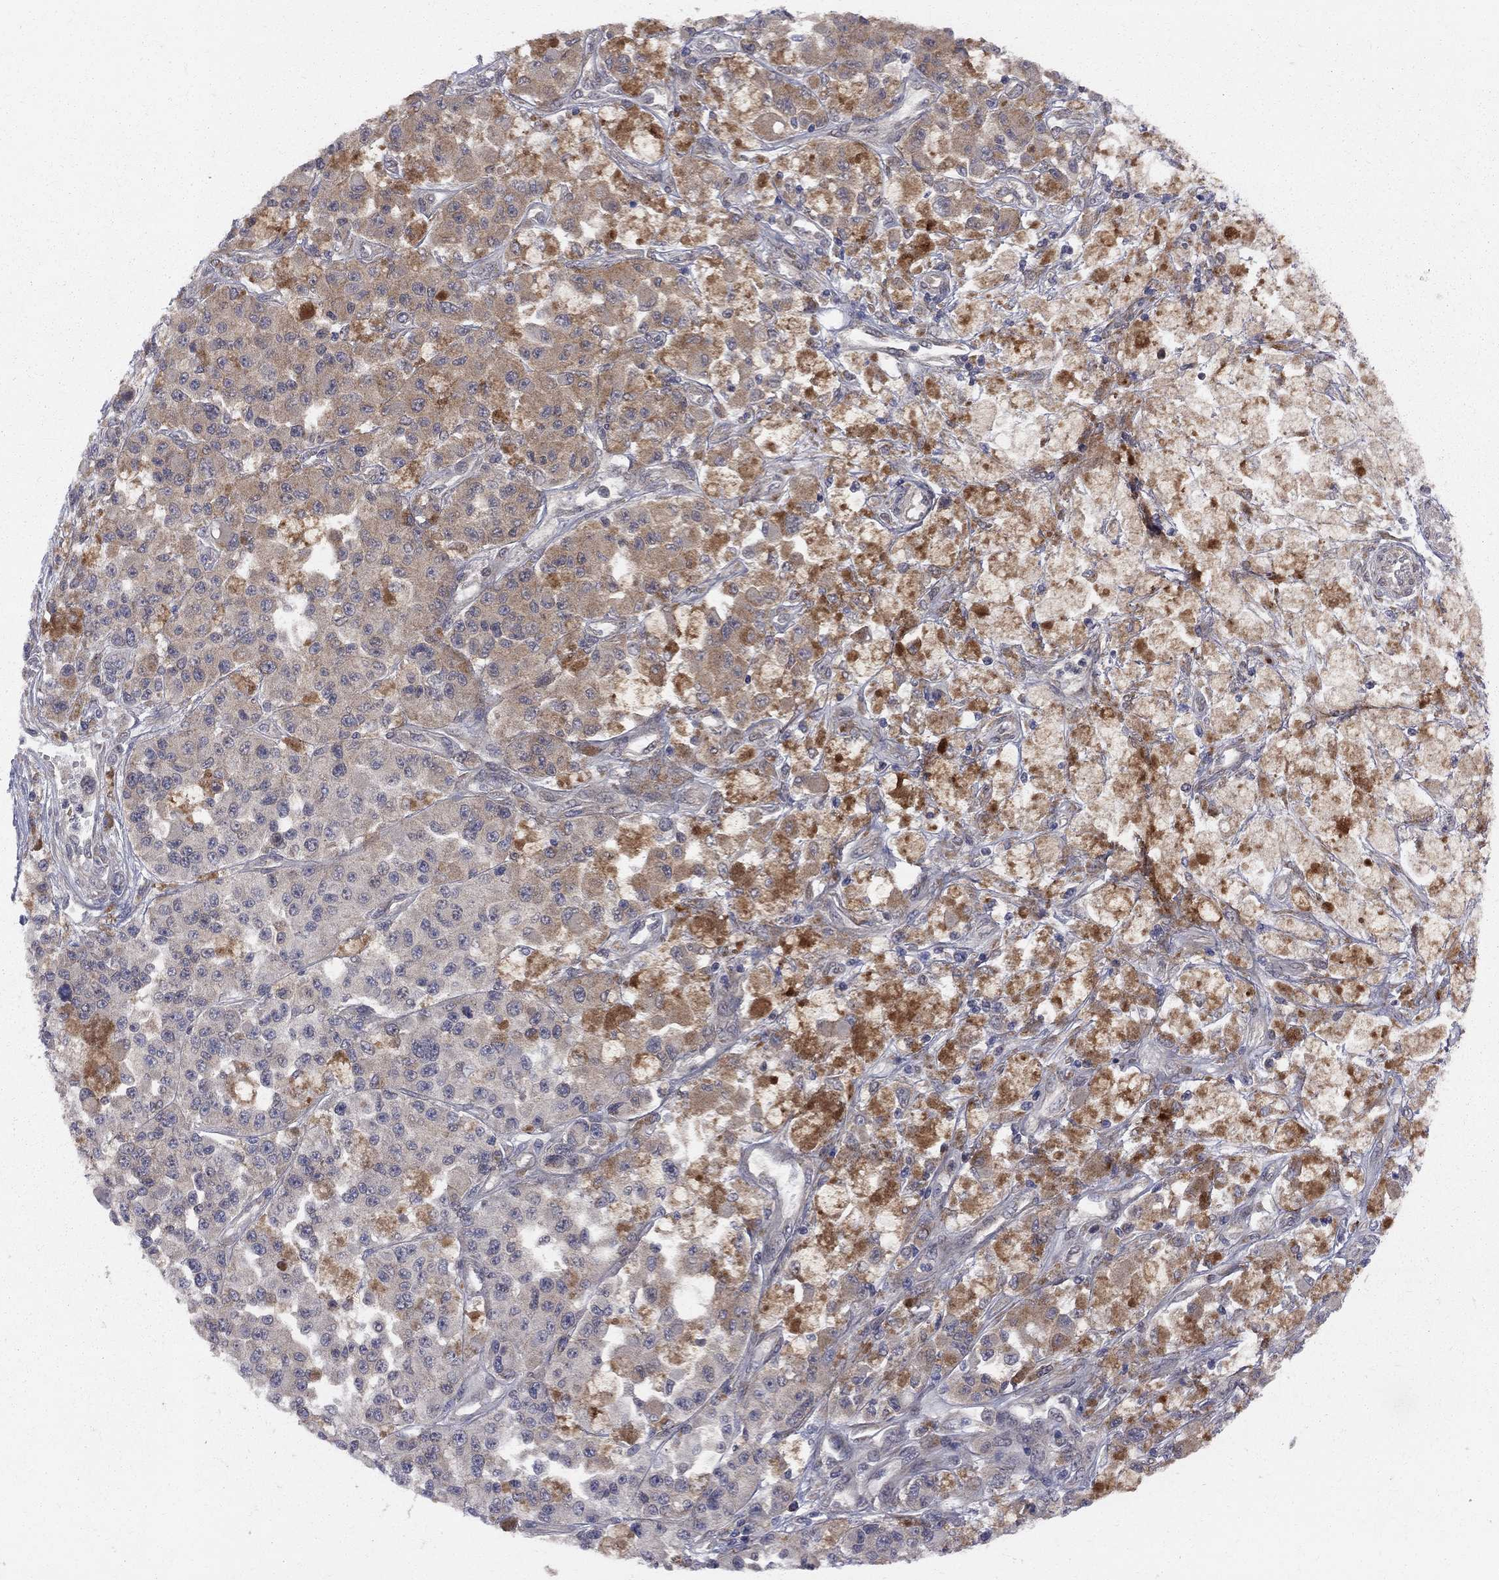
{"staining": {"intensity": "moderate", "quantity": ">75%", "location": "cytoplasmic/membranous"}, "tissue": "melanoma", "cell_type": "Tumor cells", "image_type": "cancer", "snomed": [{"axis": "morphology", "description": "Malignant melanoma, NOS"}, {"axis": "topography", "description": "Skin"}], "caption": "Immunohistochemistry of melanoma displays medium levels of moderate cytoplasmic/membranous staining in approximately >75% of tumor cells. (brown staining indicates protein expression, while blue staining denotes nuclei).", "gene": "CNOT11", "patient": {"sex": "female", "age": 58}}